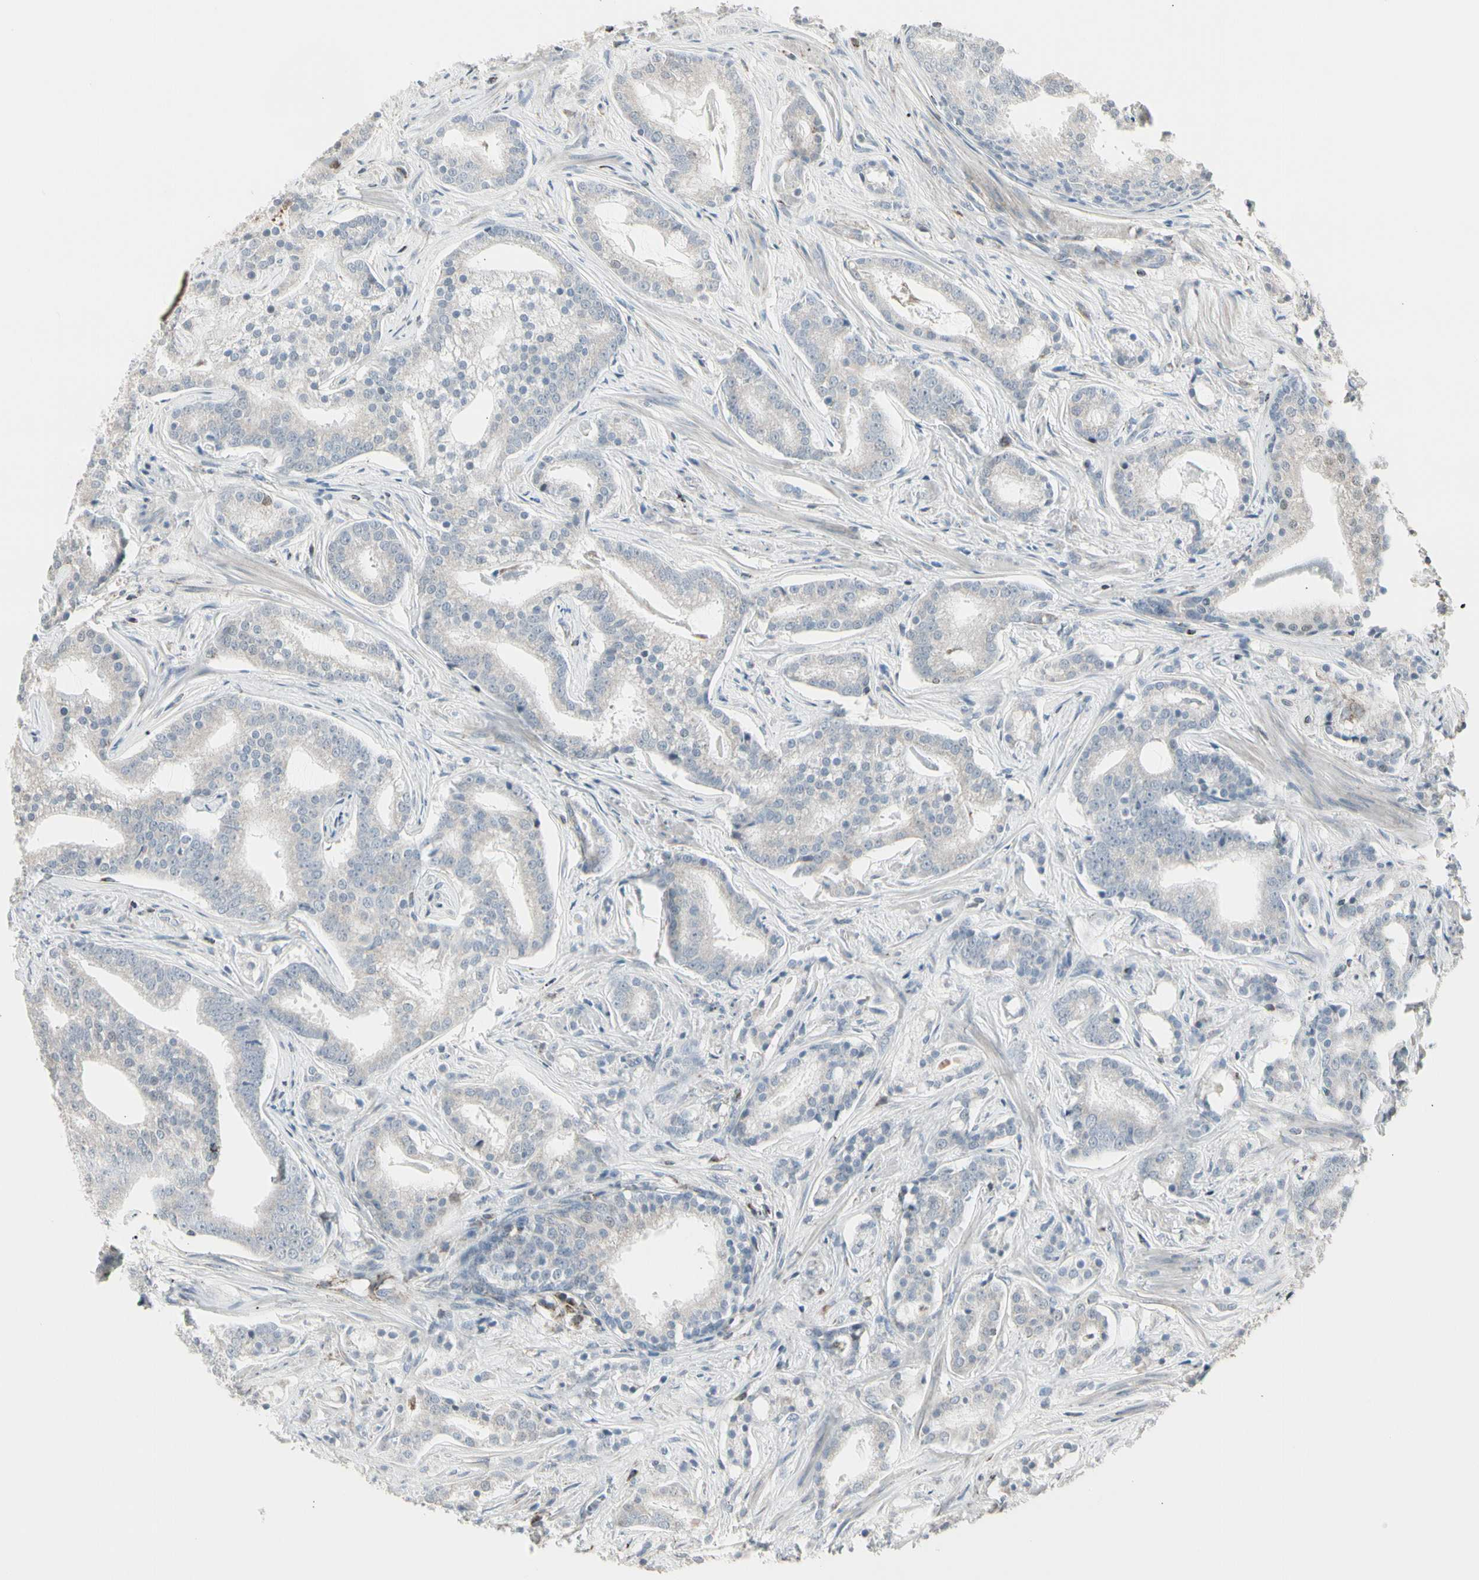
{"staining": {"intensity": "negative", "quantity": "none", "location": "none"}, "tissue": "prostate cancer", "cell_type": "Tumor cells", "image_type": "cancer", "snomed": [{"axis": "morphology", "description": "Adenocarcinoma, Low grade"}, {"axis": "topography", "description": "Prostate"}], "caption": "IHC histopathology image of neoplastic tissue: adenocarcinoma (low-grade) (prostate) stained with DAB exhibits no significant protein expression in tumor cells.", "gene": "TMEM176A", "patient": {"sex": "male", "age": 58}}